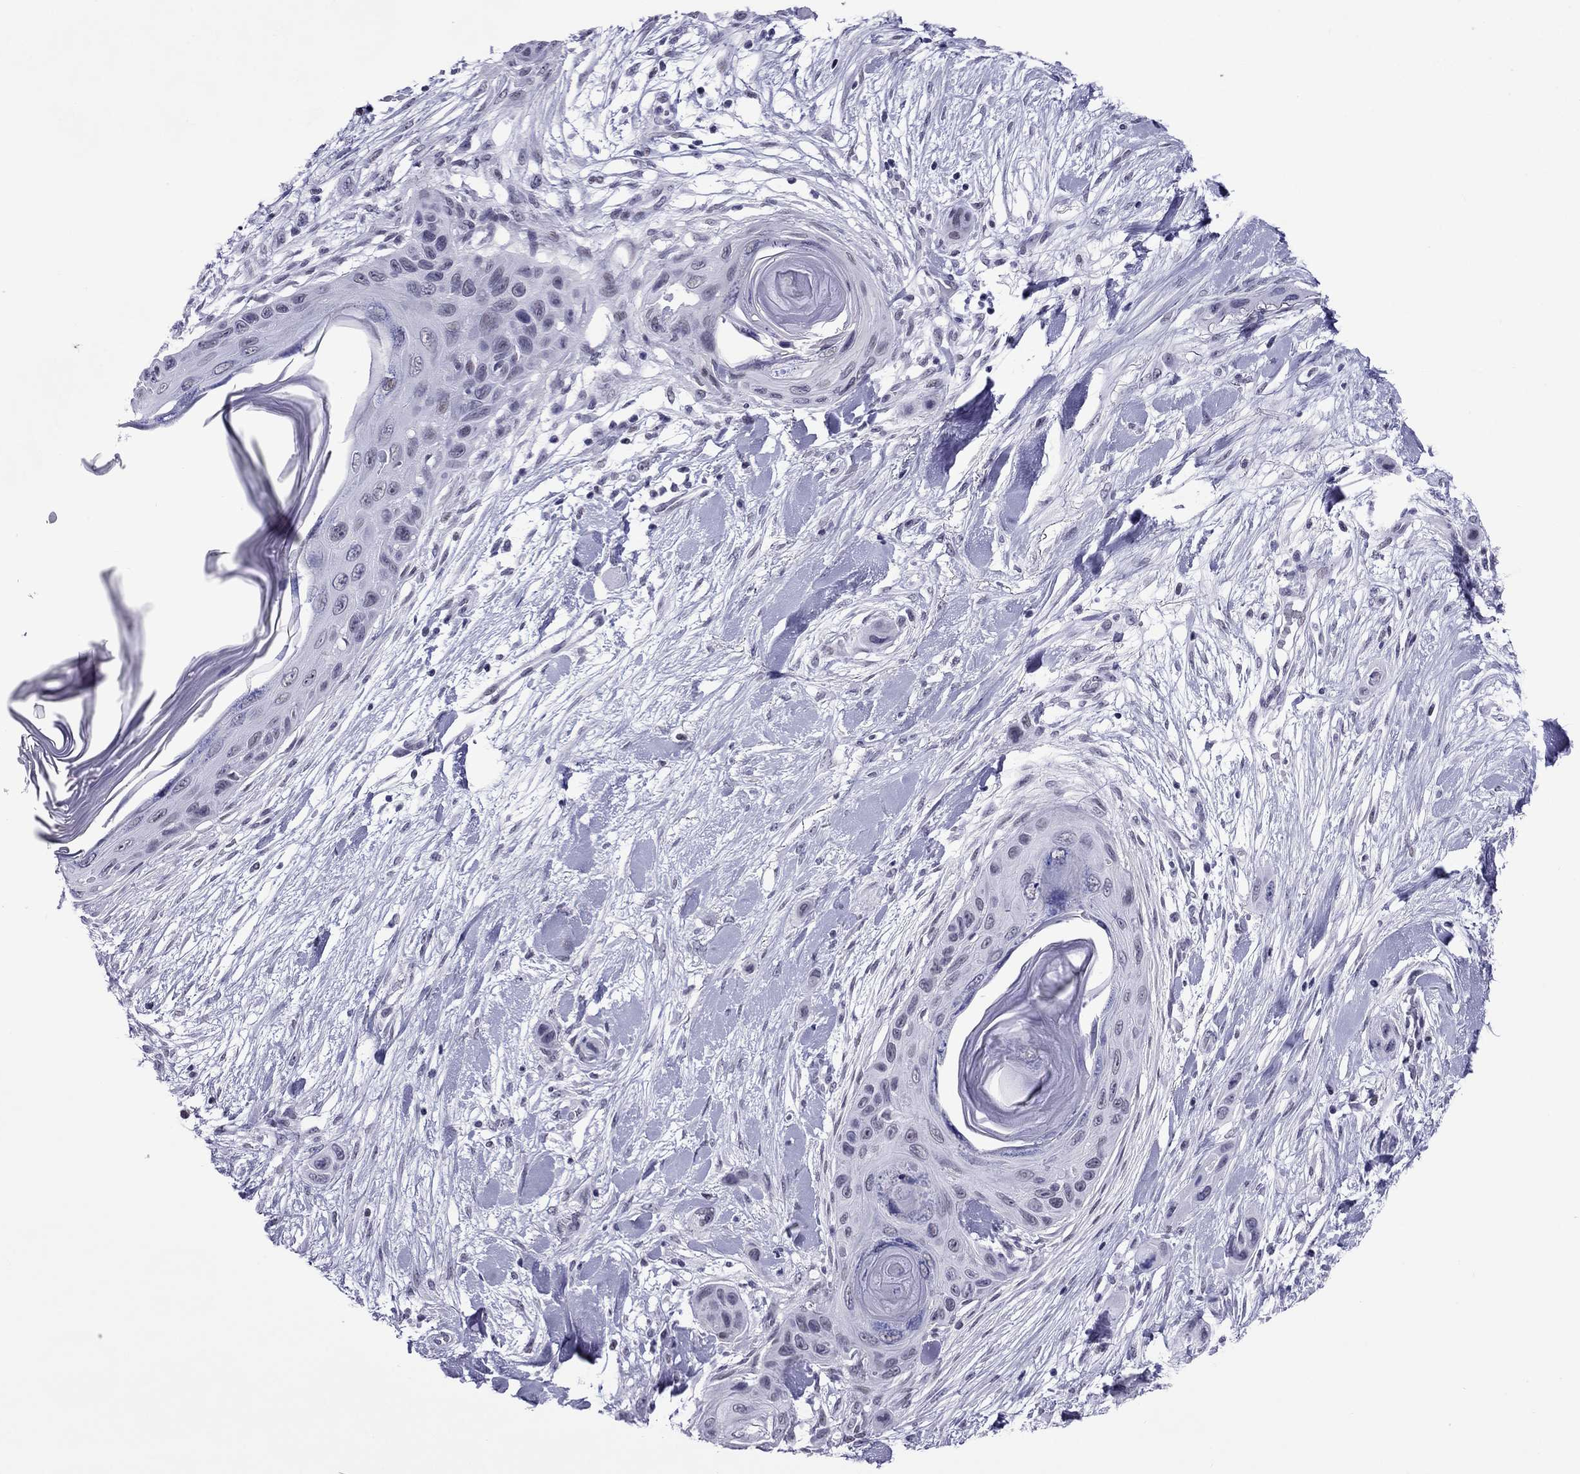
{"staining": {"intensity": "negative", "quantity": "none", "location": "none"}, "tissue": "skin cancer", "cell_type": "Tumor cells", "image_type": "cancer", "snomed": [{"axis": "morphology", "description": "Squamous cell carcinoma, NOS"}, {"axis": "topography", "description": "Skin"}], "caption": "High magnification brightfield microscopy of skin cancer (squamous cell carcinoma) stained with DAB (3,3'-diaminobenzidine) (brown) and counterstained with hematoxylin (blue): tumor cells show no significant positivity.", "gene": "ZNF646", "patient": {"sex": "male", "age": 79}}